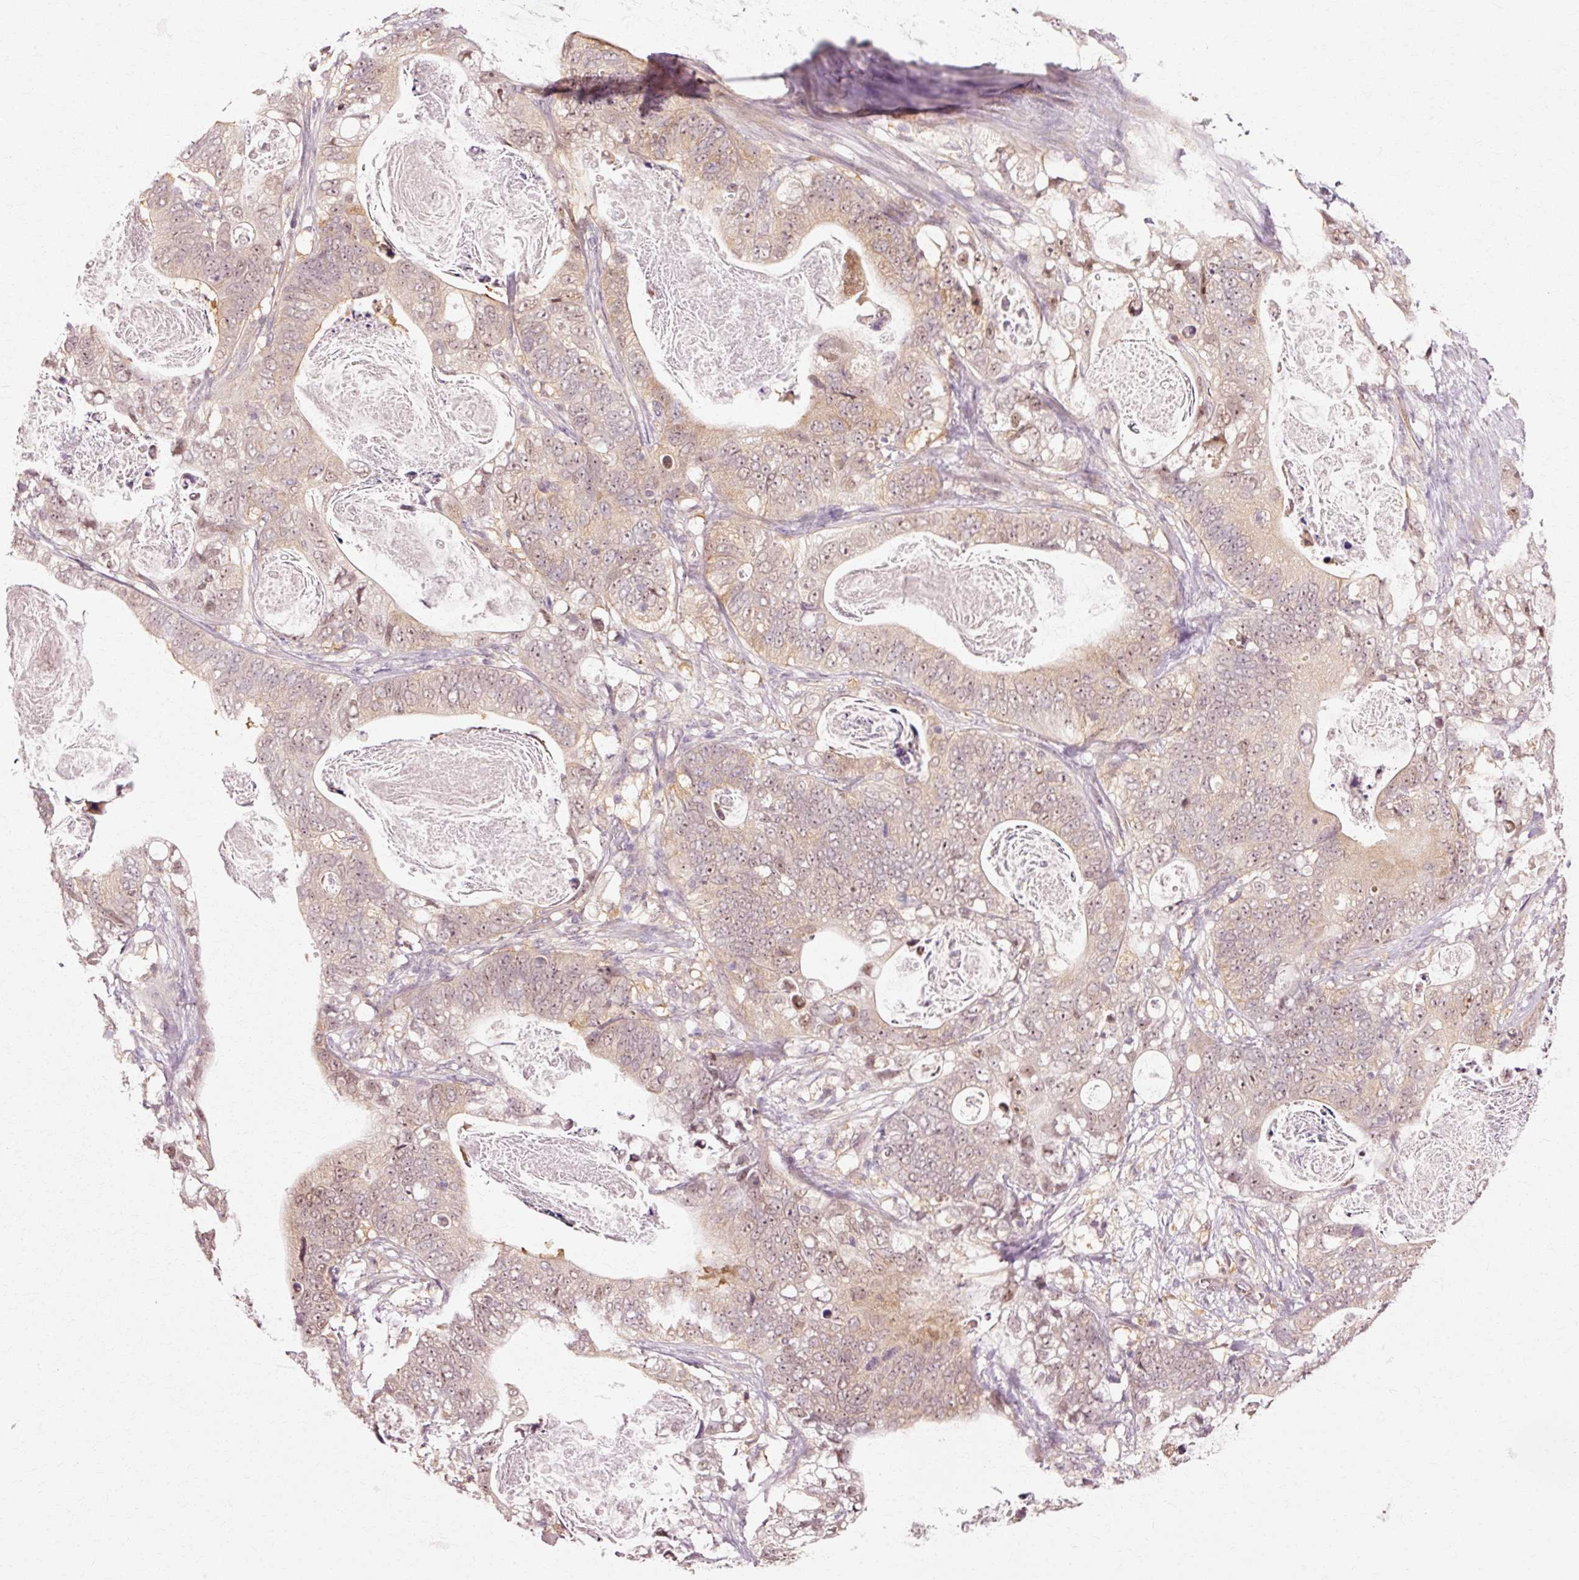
{"staining": {"intensity": "moderate", "quantity": ">75%", "location": "cytoplasmic/membranous,nuclear"}, "tissue": "stomach cancer", "cell_type": "Tumor cells", "image_type": "cancer", "snomed": [{"axis": "morphology", "description": "Normal tissue, NOS"}, {"axis": "morphology", "description": "Adenocarcinoma, NOS"}, {"axis": "topography", "description": "Stomach"}], "caption": "This image reveals immunohistochemistry staining of adenocarcinoma (stomach), with medium moderate cytoplasmic/membranous and nuclear positivity in approximately >75% of tumor cells.", "gene": "RGPD5", "patient": {"sex": "female", "age": 89}}